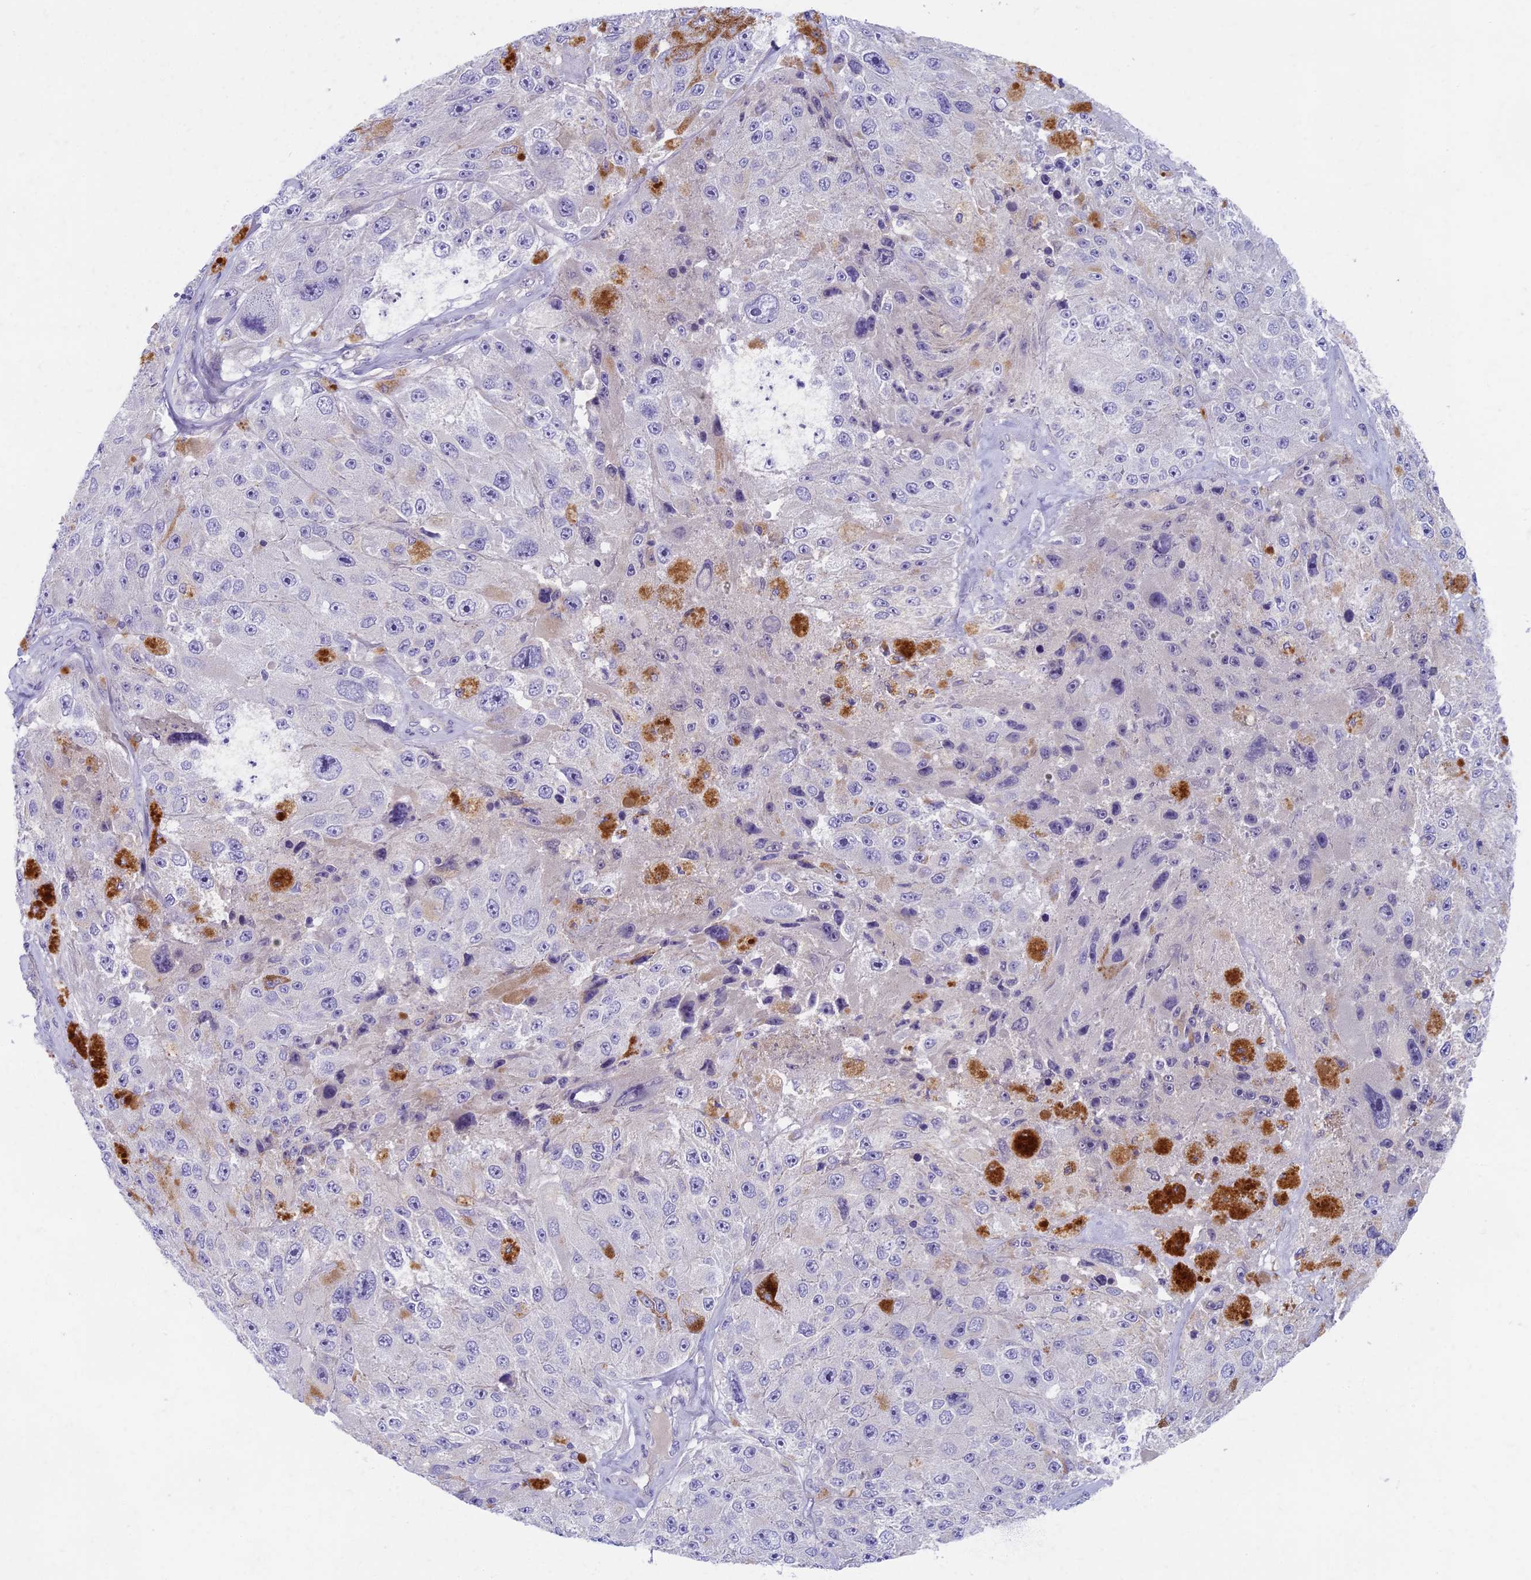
{"staining": {"intensity": "negative", "quantity": "none", "location": "none"}, "tissue": "melanoma", "cell_type": "Tumor cells", "image_type": "cancer", "snomed": [{"axis": "morphology", "description": "Malignant melanoma, Metastatic site"}, {"axis": "topography", "description": "Lymph node"}], "caption": "This micrograph is of melanoma stained with immunohistochemistry to label a protein in brown with the nuclei are counter-stained blue. There is no staining in tumor cells.", "gene": "AP4E1", "patient": {"sex": "male", "age": 62}}